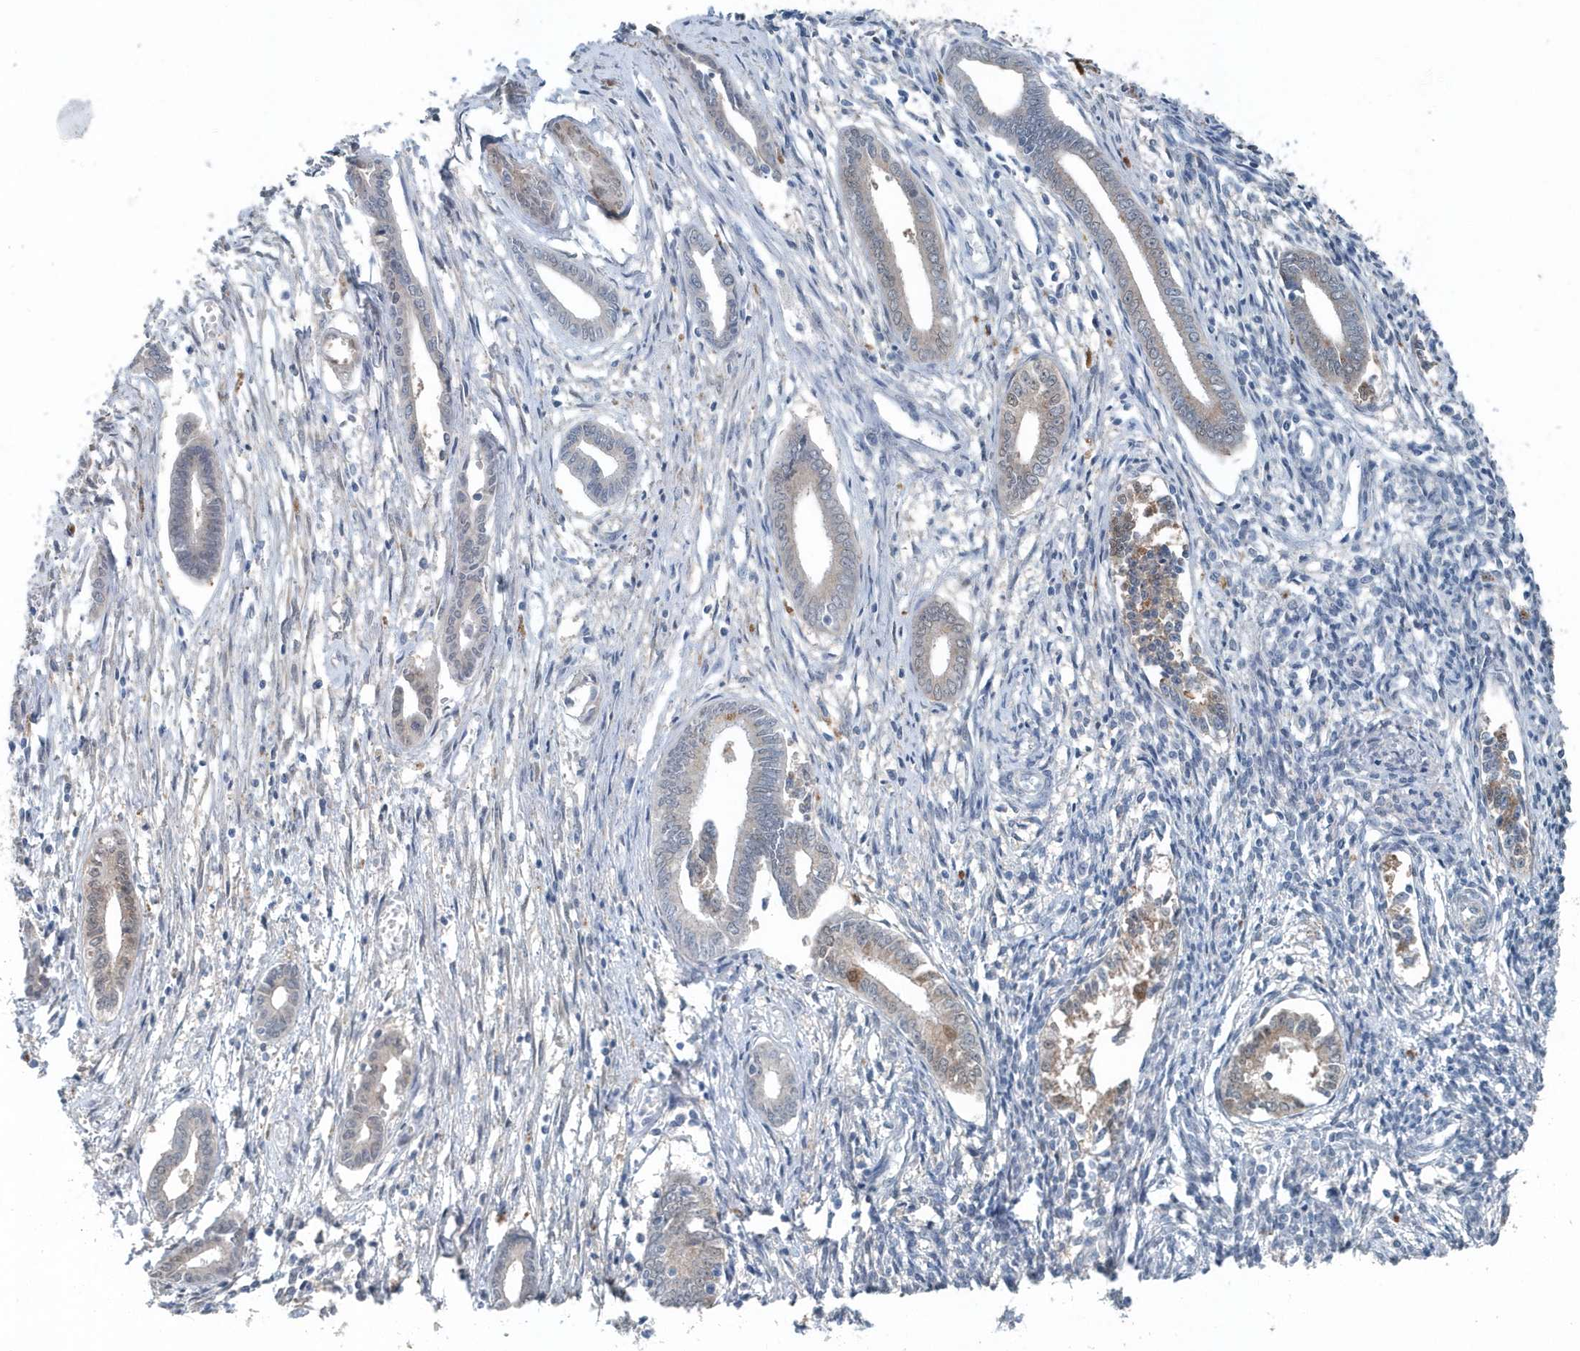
{"staining": {"intensity": "negative", "quantity": "none", "location": "none"}, "tissue": "endometrium", "cell_type": "Cells in endometrial stroma", "image_type": "normal", "snomed": [{"axis": "morphology", "description": "Normal tissue, NOS"}, {"axis": "topography", "description": "Endometrium"}], "caption": "IHC image of benign endometrium stained for a protein (brown), which displays no expression in cells in endometrial stroma. (DAB (3,3'-diaminobenzidine) IHC with hematoxylin counter stain).", "gene": "PFN2", "patient": {"sex": "female", "age": 56}}